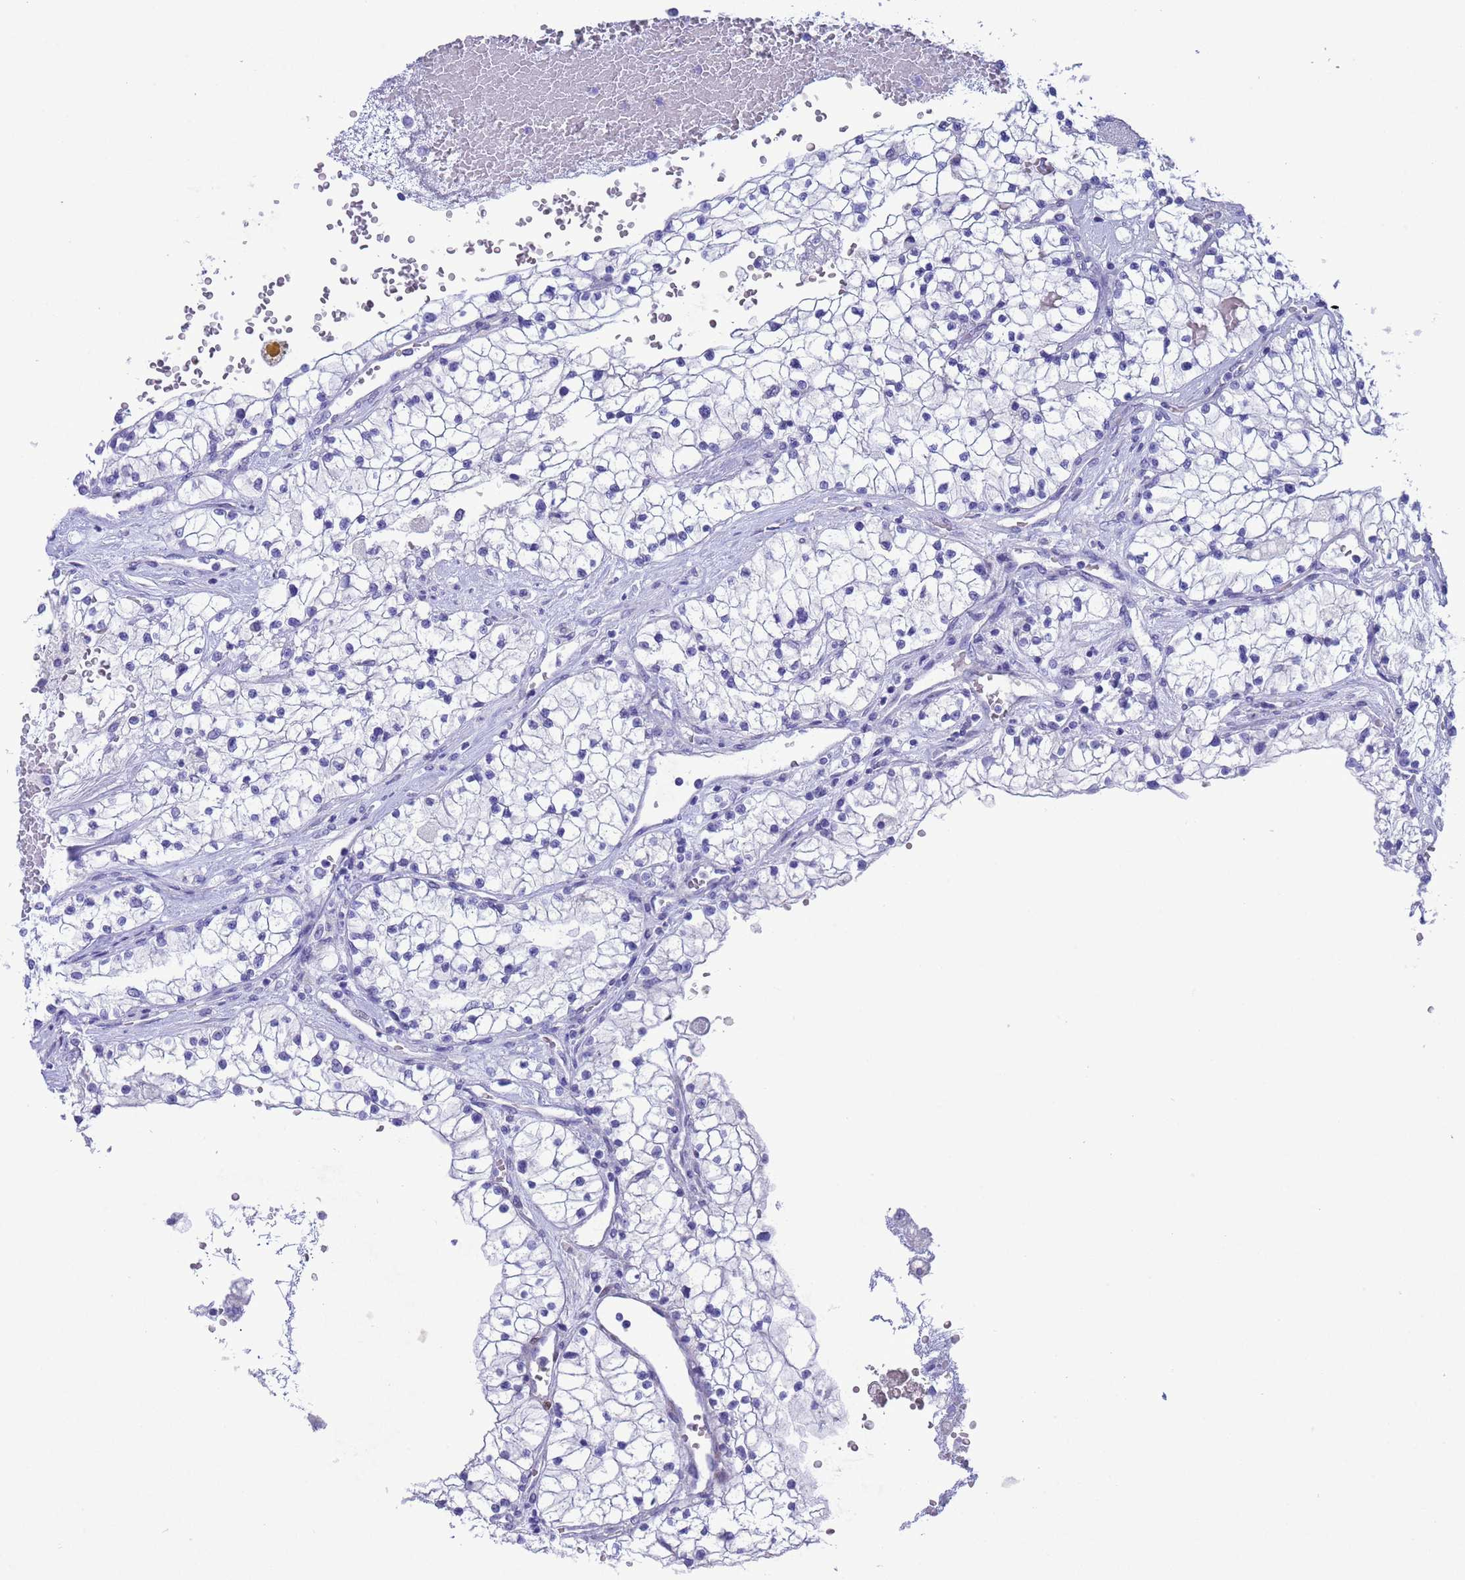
{"staining": {"intensity": "negative", "quantity": "none", "location": "none"}, "tissue": "renal cancer", "cell_type": "Tumor cells", "image_type": "cancer", "snomed": [{"axis": "morphology", "description": "Normal tissue, NOS"}, {"axis": "morphology", "description": "Adenocarcinoma, NOS"}, {"axis": "topography", "description": "Kidney"}], "caption": "The immunohistochemistry histopathology image has no significant positivity in tumor cells of renal cancer tissue.", "gene": "GSTM1", "patient": {"sex": "male", "age": 68}}